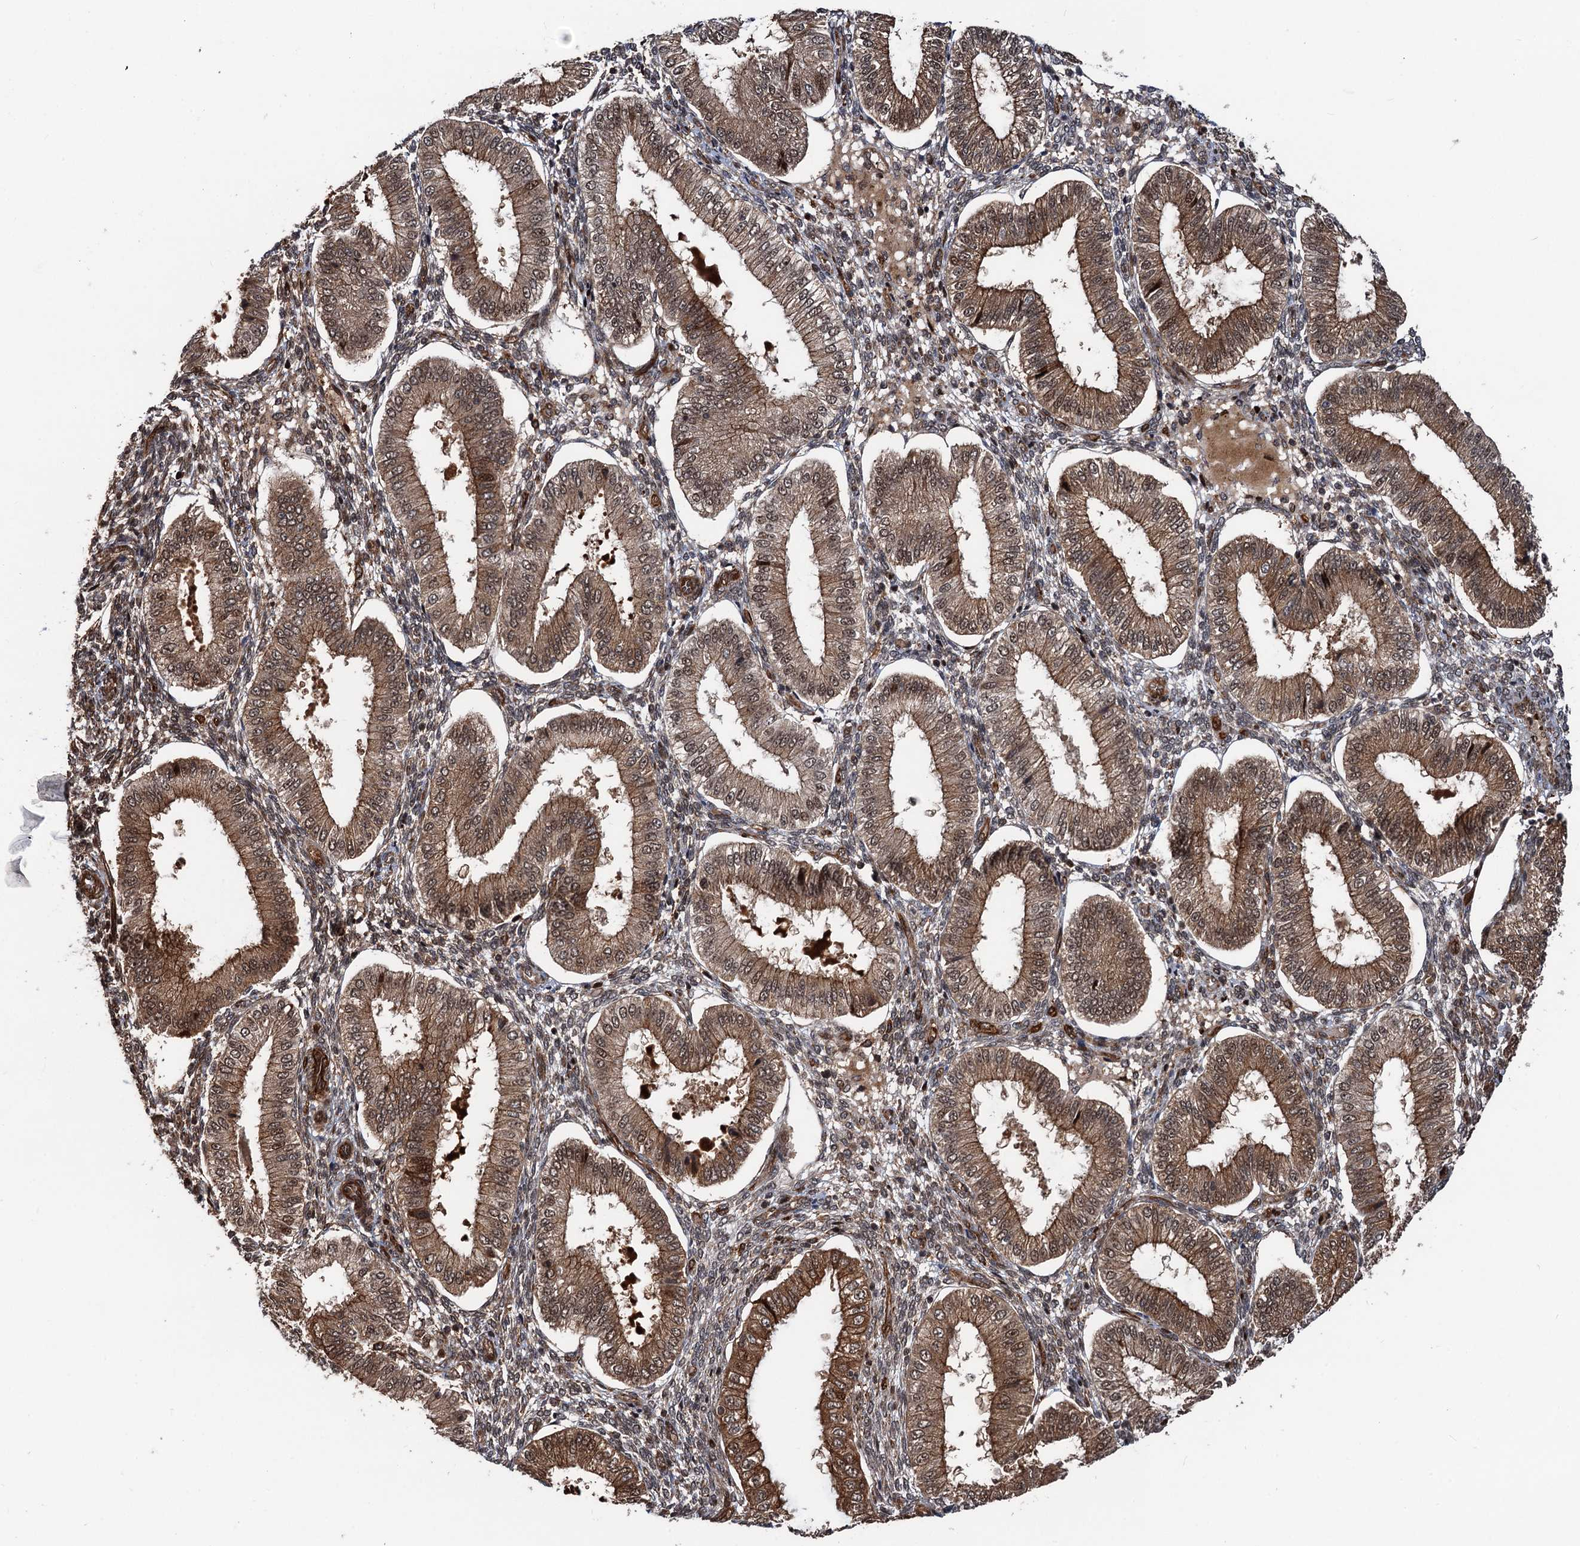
{"staining": {"intensity": "moderate", "quantity": ">75%", "location": "cytoplasmic/membranous,nuclear"}, "tissue": "endometrium", "cell_type": "Cells in endometrial stroma", "image_type": "normal", "snomed": [{"axis": "morphology", "description": "Normal tissue, NOS"}, {"axis": "topography", "description": "Endometrium"}], "caption": "About >75% of cells in endometrial stroma in benign endometrium exhibit moderate cytoplasmic/membranous,nuclear protein staining as visualized by brown immunohistochemical staining.", "gene": "SNRNP25", "patient": {"sex": "female", "age": 39}}